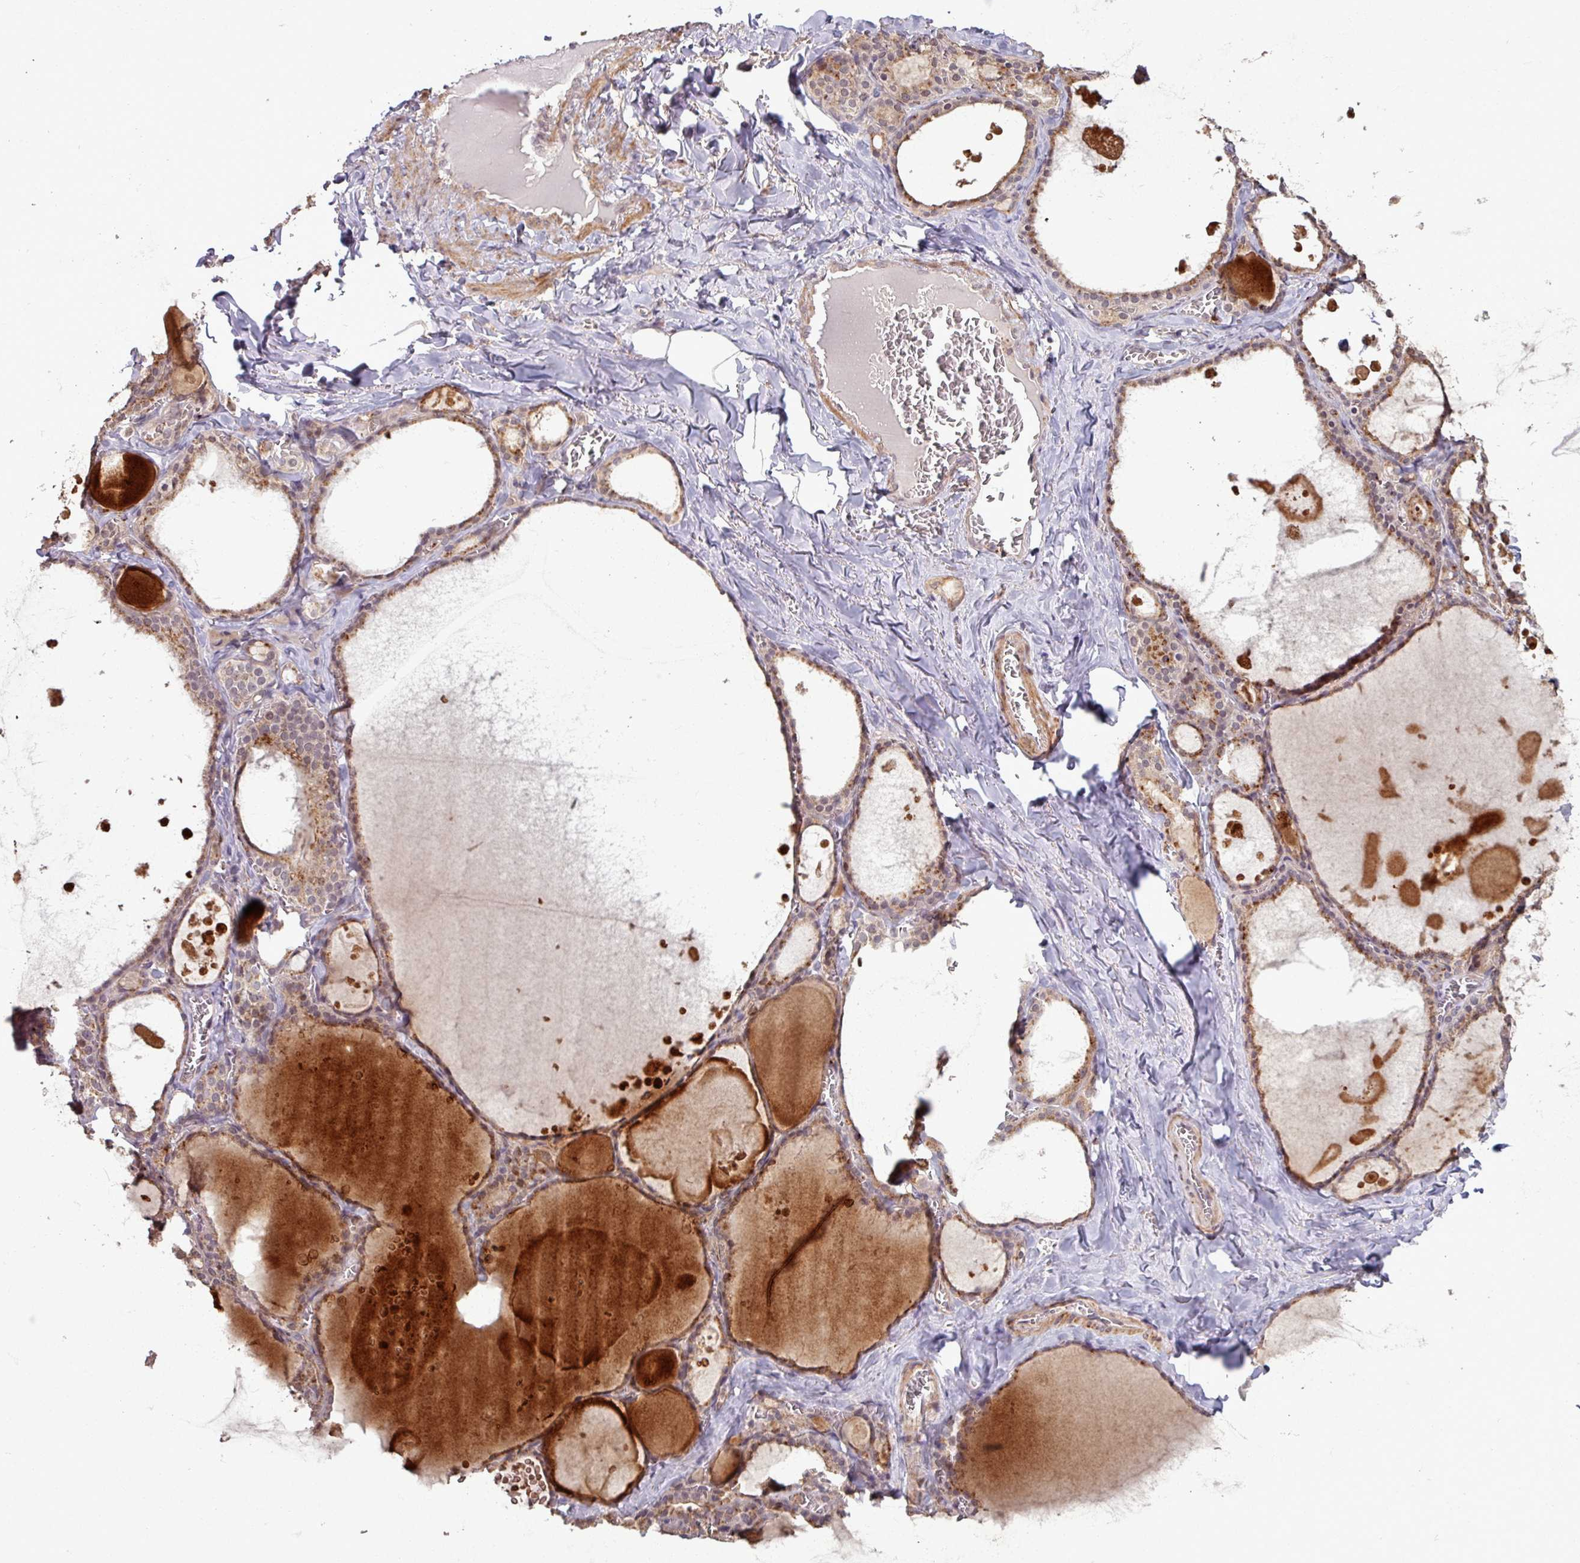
{"staining": {"intensity": "moderate", "quantity": ">75%", "location": "cytoplasmic/membranous"}, "tissue": "thyroid gland", "cell_type": "Glandular cells", "image_type": "normal", "snomed": [{"axis": "morphology", "description": "Normal tissue, NOS"}, {"axis": "topography", "description": "Thyroid gland"}], "caption": "Immunohistochemical staining of unremarkable thyroid gland shows moderate cytoplasmic/membranous protein positivity in approximately >75% of glandular cells.", "gene": "OR6B1", "patient": {"sex": "male", "age": 56}}